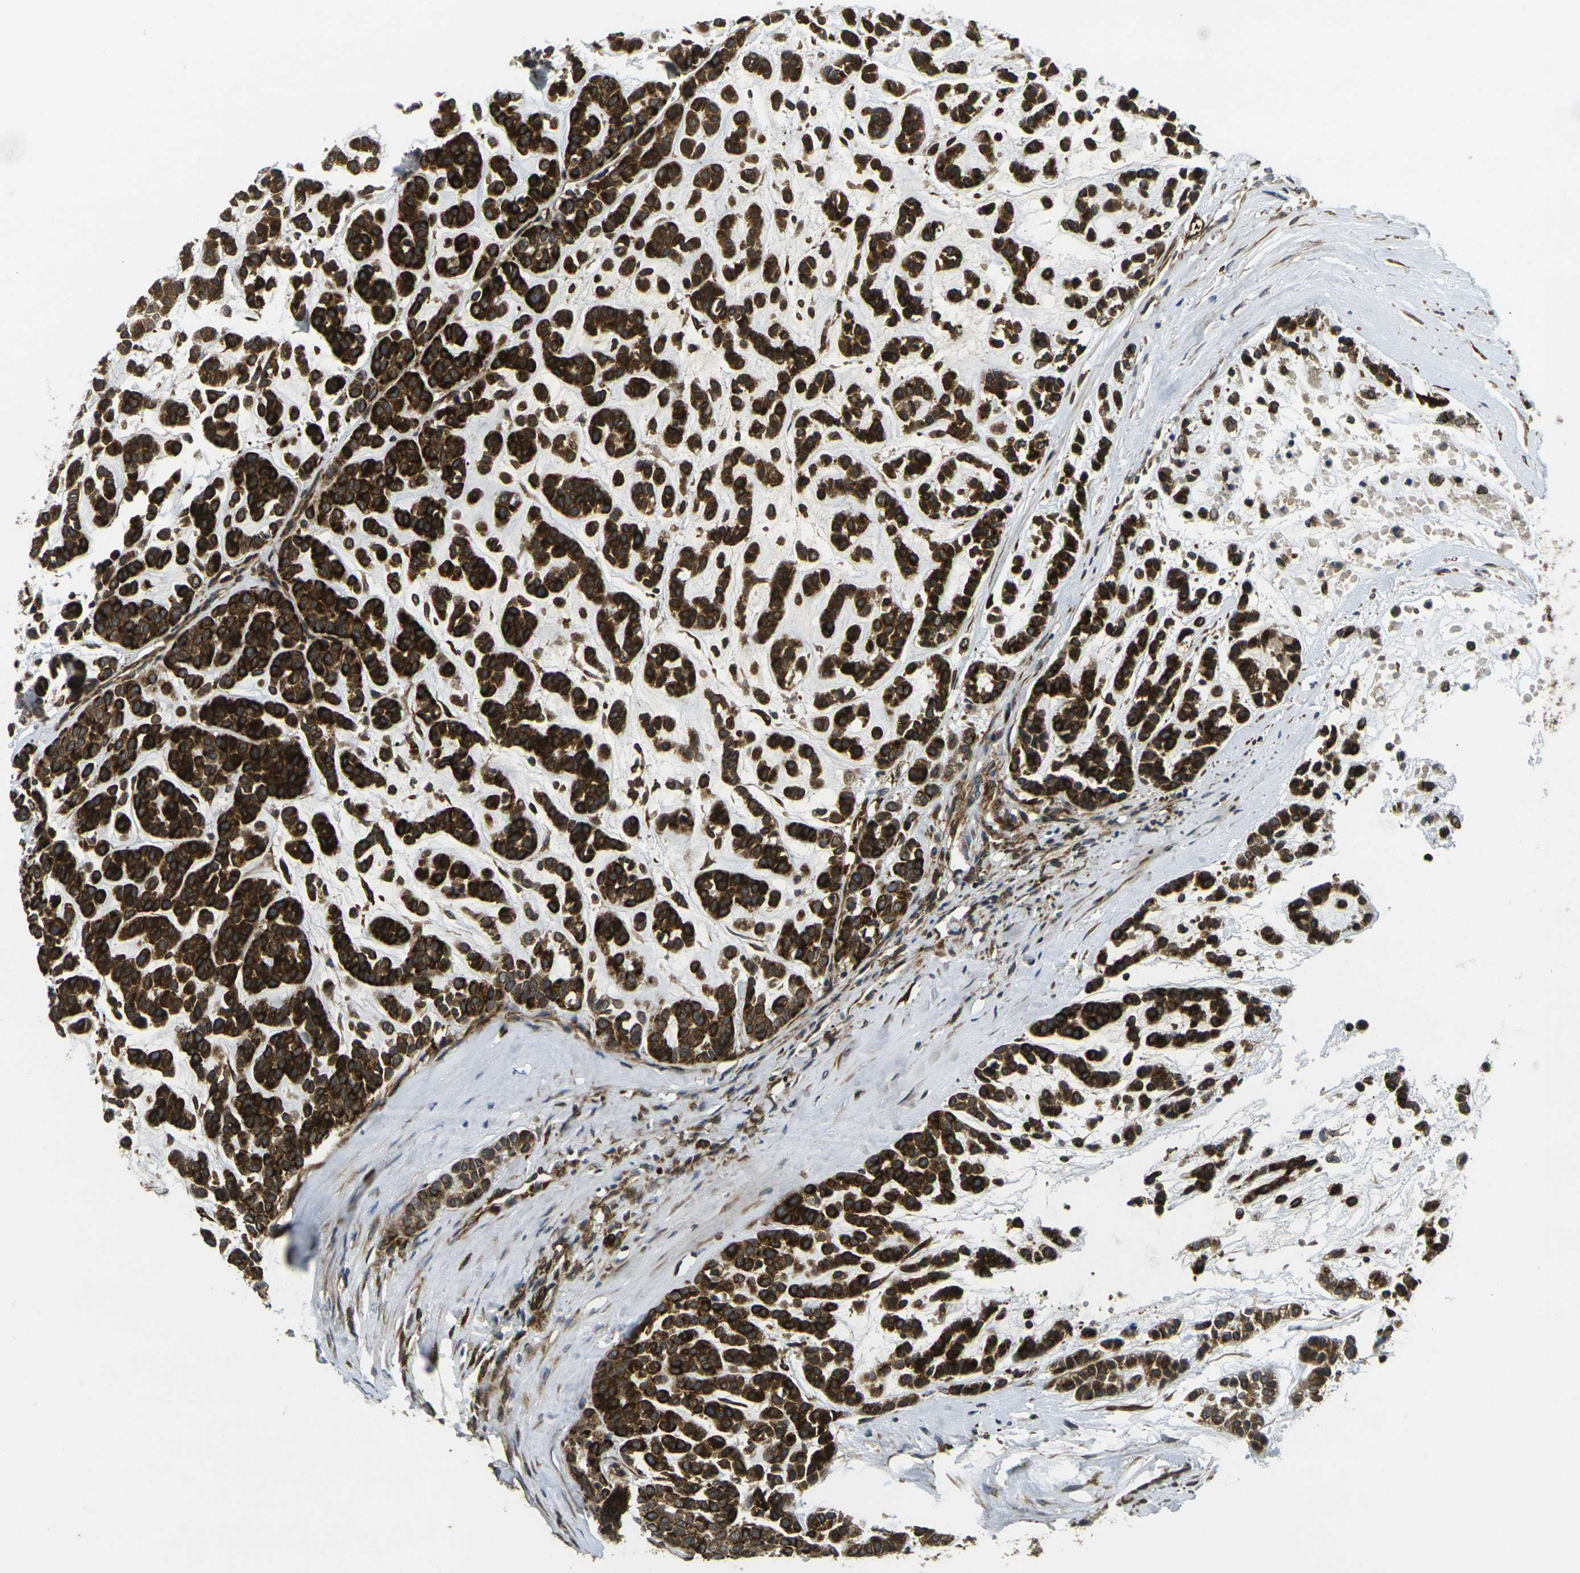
{"staining": {"intensity": "strong", "quantity": ">75%", "location": "cytoplasmic/membranous"}, "tissue": "head and neck cancer", "cell_type": "Tumor cells", "image_type": "cancer", "snomed": [{"axis": "morphology", "description": "Adenocarcinoma, NOS"}, {"axis": "morphology", "description": "Adenoma, NOS"}, {"axis": "topography", "description": "Head-Neck"}], "caption": "Head and neck adenoma stained with a protein marker demonstrates strong staining in tumor cells.", "gene": "FUT11", "patient": {"sex": "female", "age": 55}}